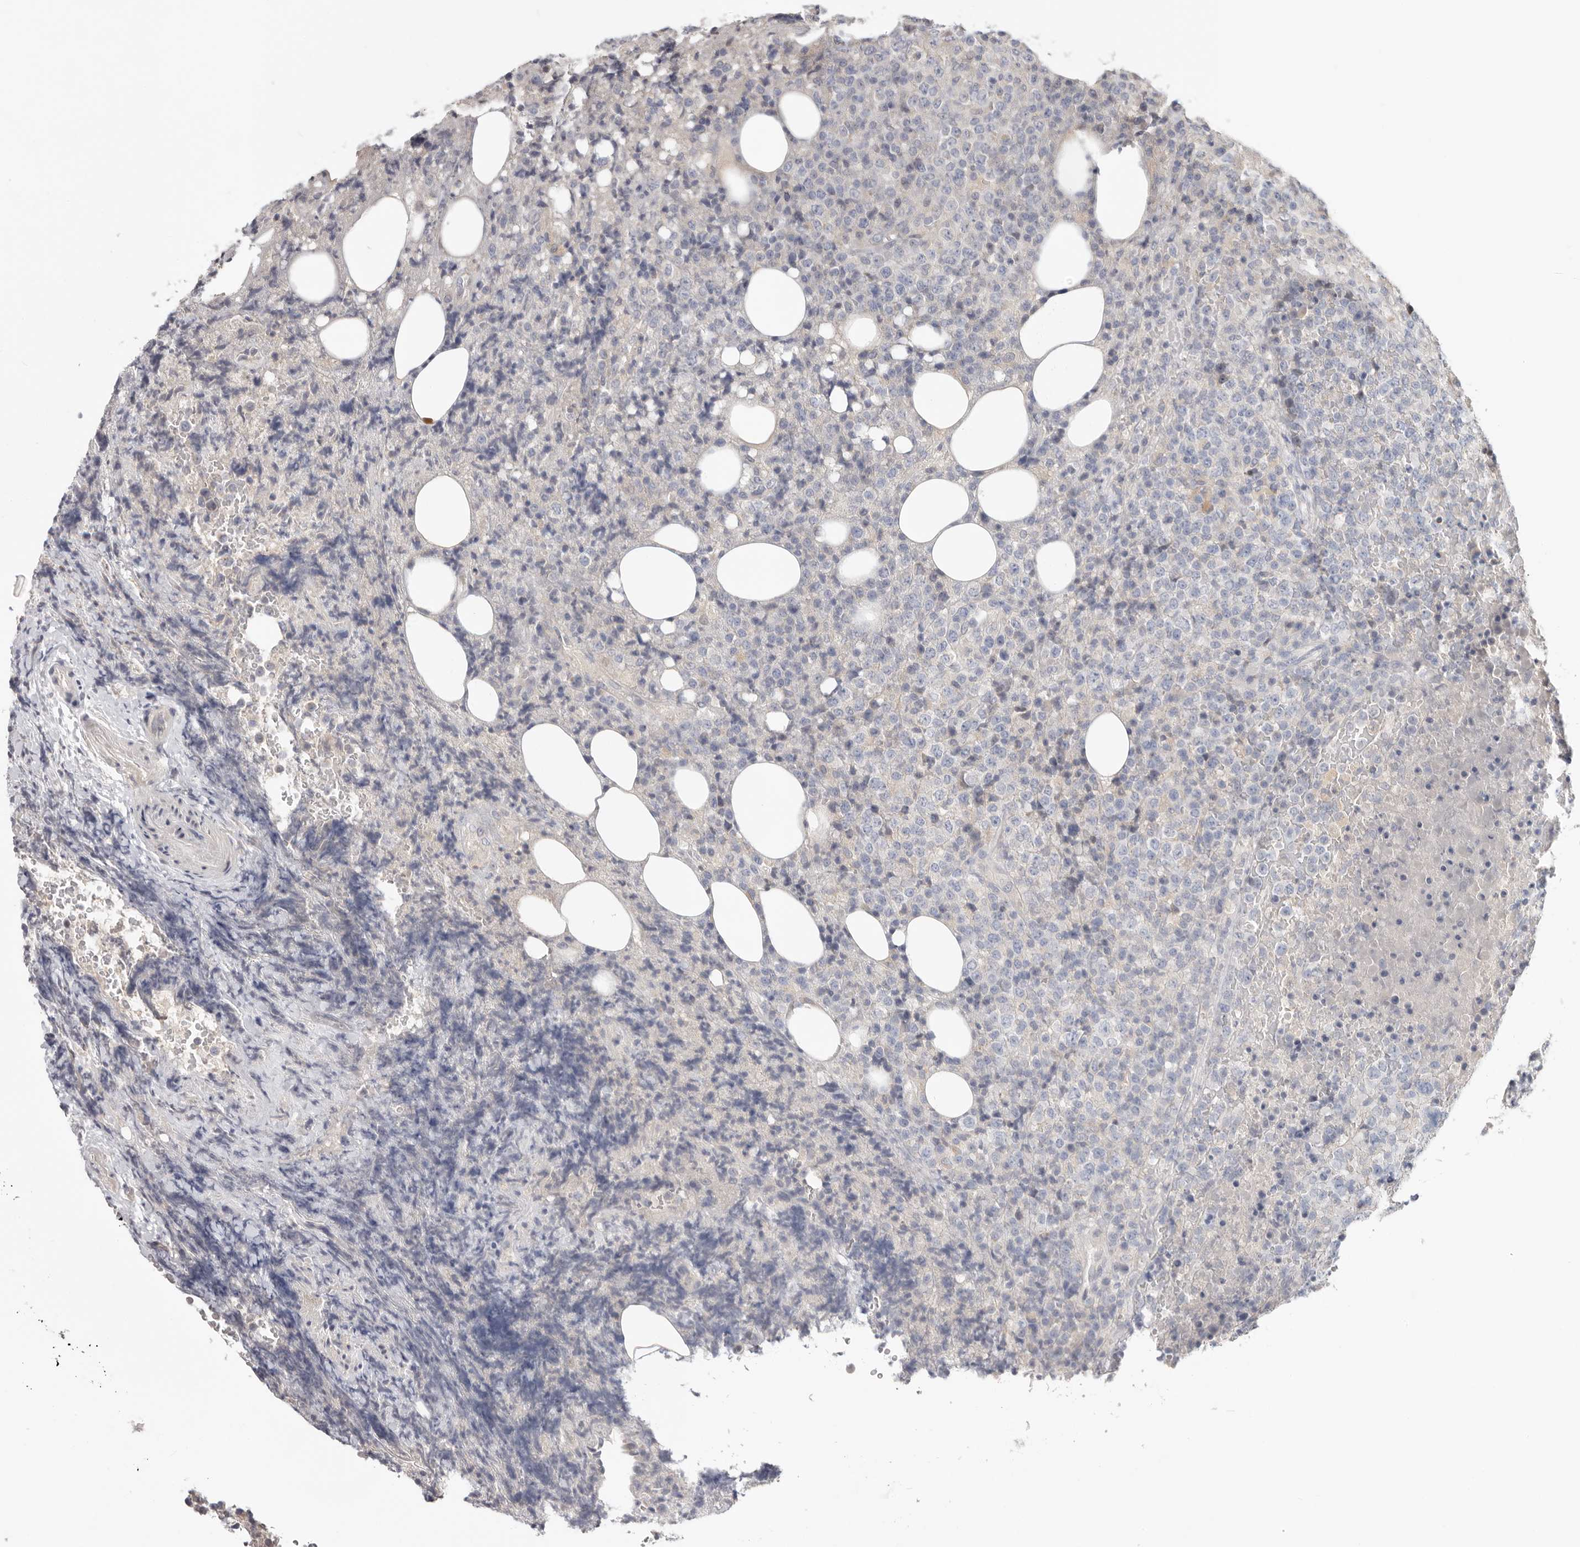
{"staining": {"intensity": "negative", "quantity": "none", "location": "none"}, "tissue": "lymphoma", "cell_type": "Tumor cells", "image_type": "cancer", "snomed": [{"axis": "morphology", "description": "Malignant lymphoma, non-Hodgkin's type, High grade"}, {"axis": "topography", "description": "Lymph node"}], "caption": "This is an immunohistochemistry (IHC) micrograph of high-grade malignant lymphoma, non-Hodgkin's type. There is no positivity in tumor cells.", "gene": "LRP6", "patient": {"sex": "male", "age": 13}}